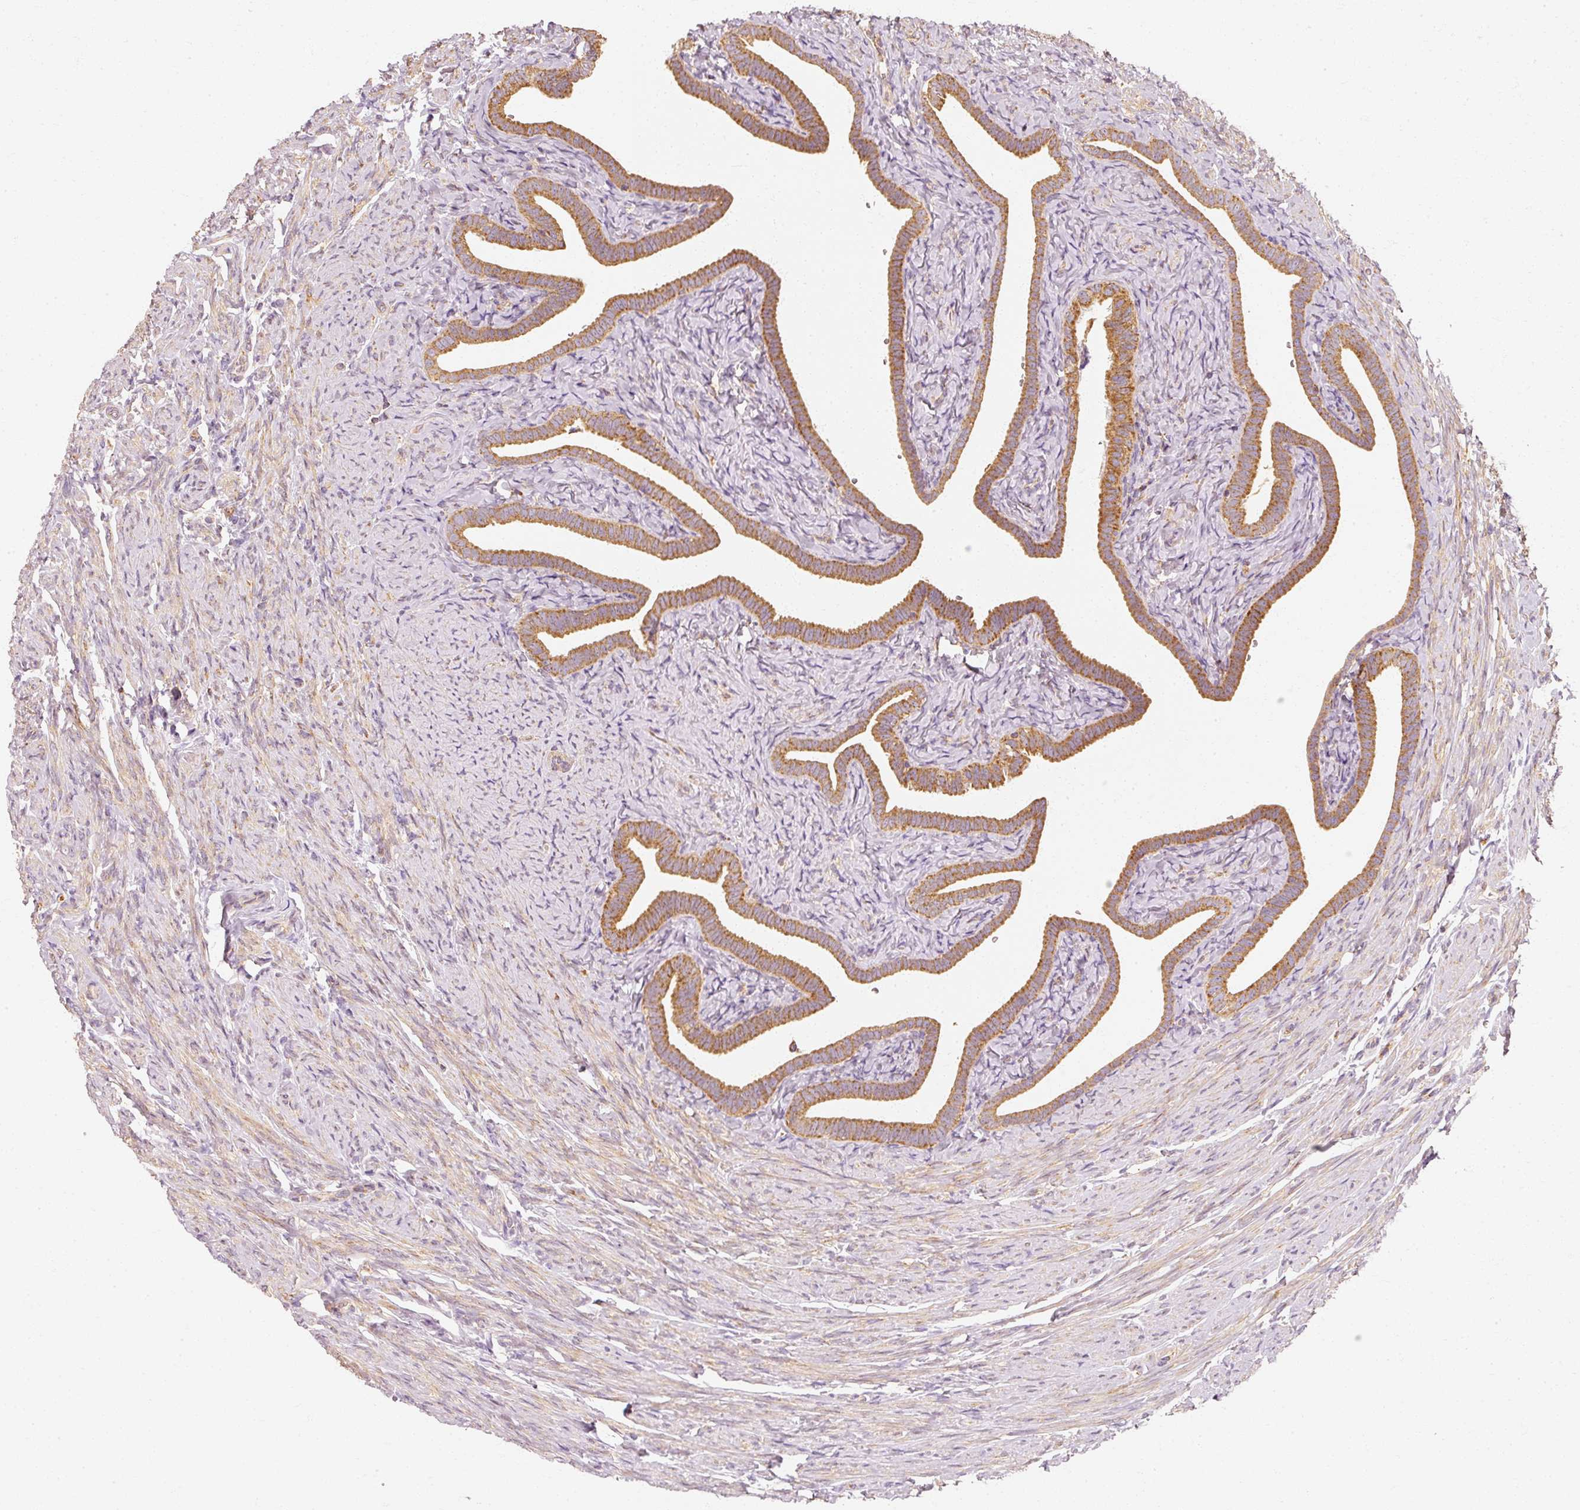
{"staining": {"intensity": "moderate", "quantity": ">75%", "location": "cytoplasmic/membranous"}, "tissue": "fallopian tube", "cell_type": "Glandular cells", "image_type": "normal", "snomed": [{"axis": "morphology", "description": "Normal tissue, NOS"}, {"axis": "topography", "description": "Fallopian tube"}], "caption": "Protein staining reveals moderate cytoplasmic/membranous expression in about >75% of glandular cells in unremarkable fallopian tube. (IHC, brightfield microscopy, high magnification).", "gene": "TOMM40", "patient": {"sex": "female", "age": 69}}